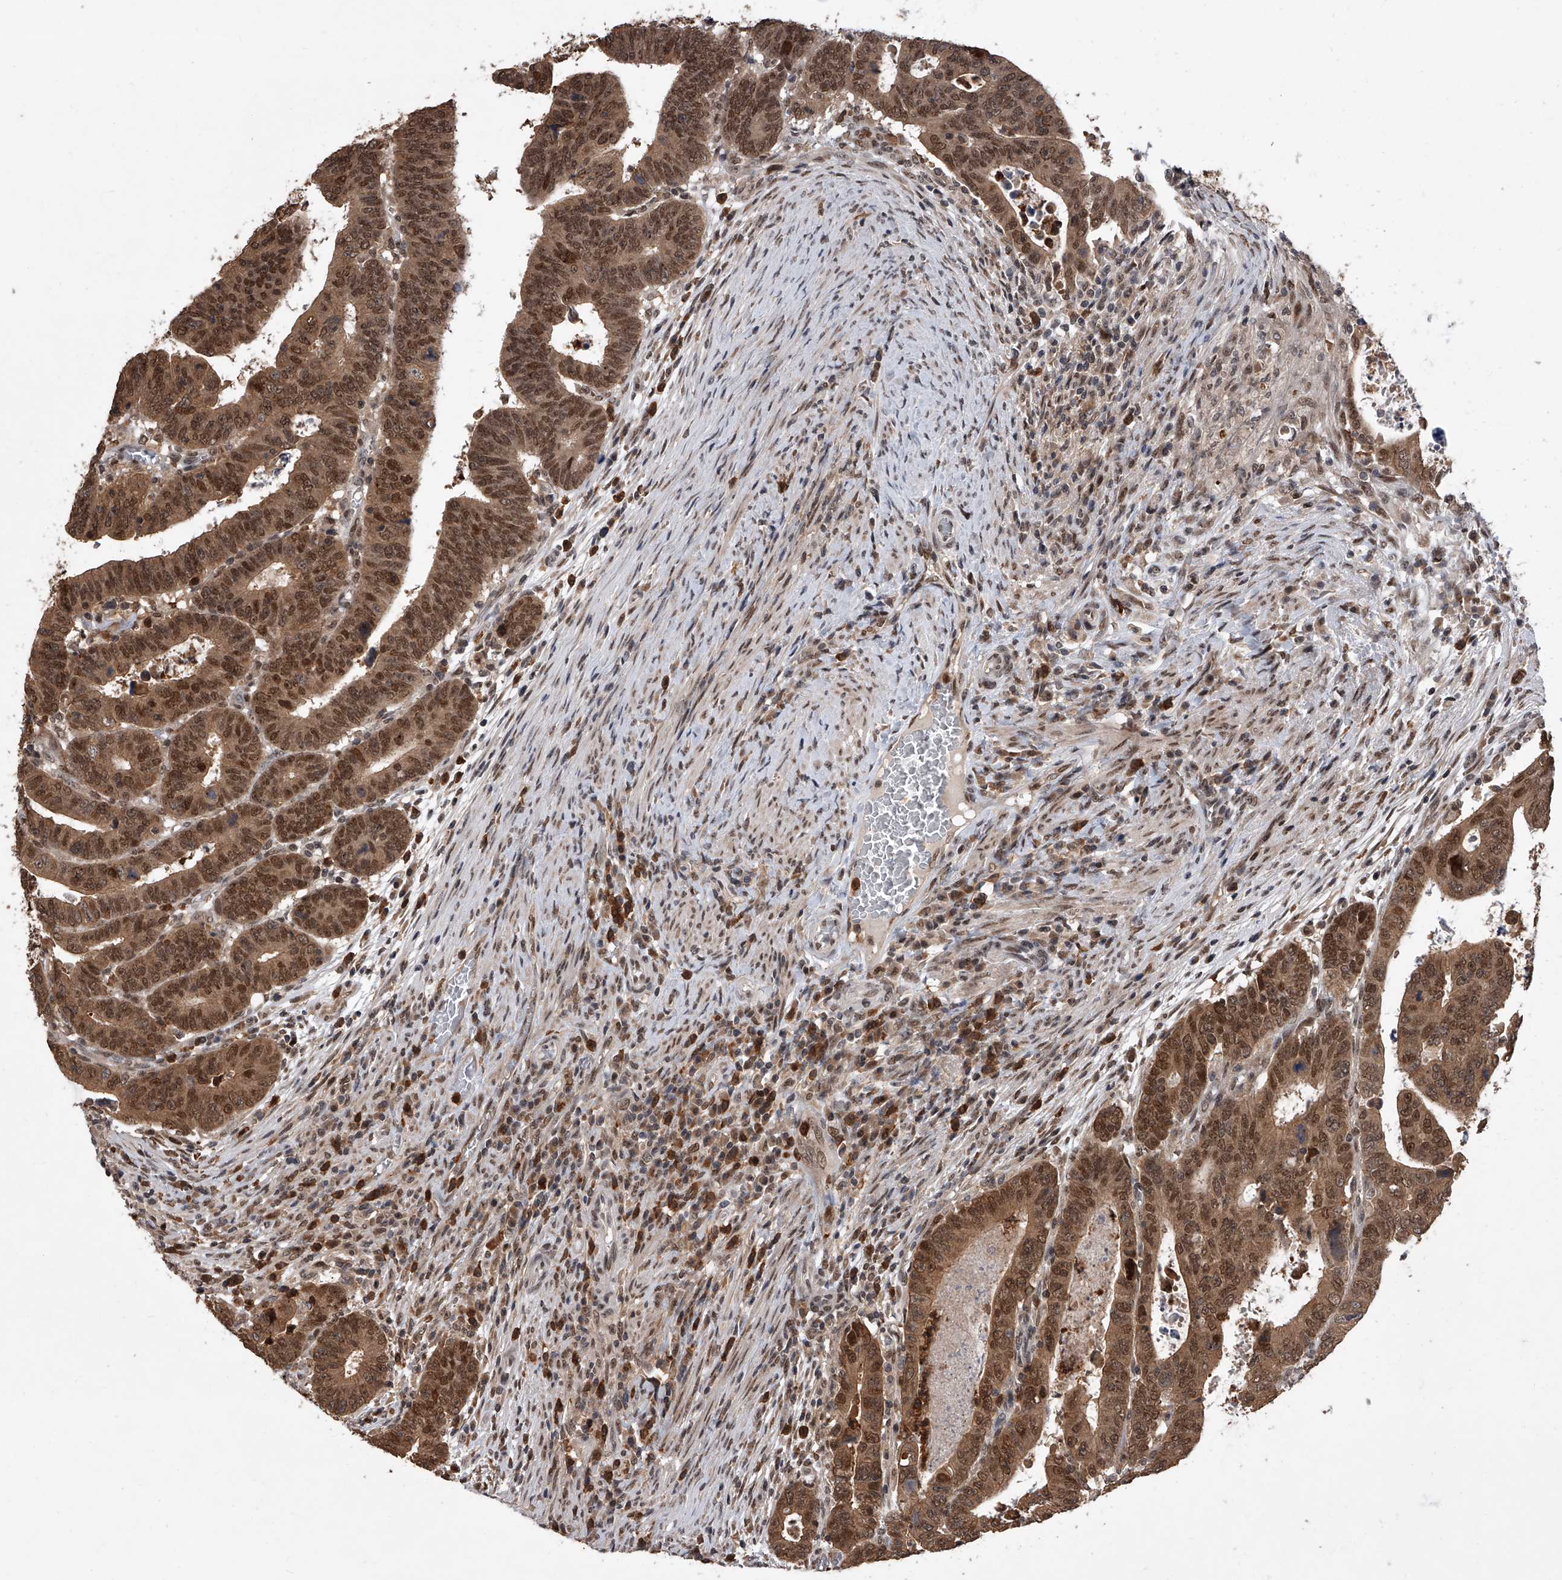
{"staining": {"intensity": "strong", "quantity": ">75%", "location": "cytoplasmic/membranous,nuclear"}, "tissue": "colorectal cancer", "cell_type": "Tumor cells", "image_type": "cancer", "snomed": [{"axis": "morphology", "description": "Normal tissue, NOS"}, {"axis": "morphology", "description": "Adenocarcinoma, NOS"}, {"axis": "topography", "description": "Rectum"}], "caption": "A high-resolution photomicrograph shows IHC staining of colorectal cancer (adenocarcinoma), which exhibits strong cytoplasmic/membranous and nuclear staining in about >75% of tumor cells.", "gene": "BHLHE23", "patient": {"sex": "female", "age": 65}}